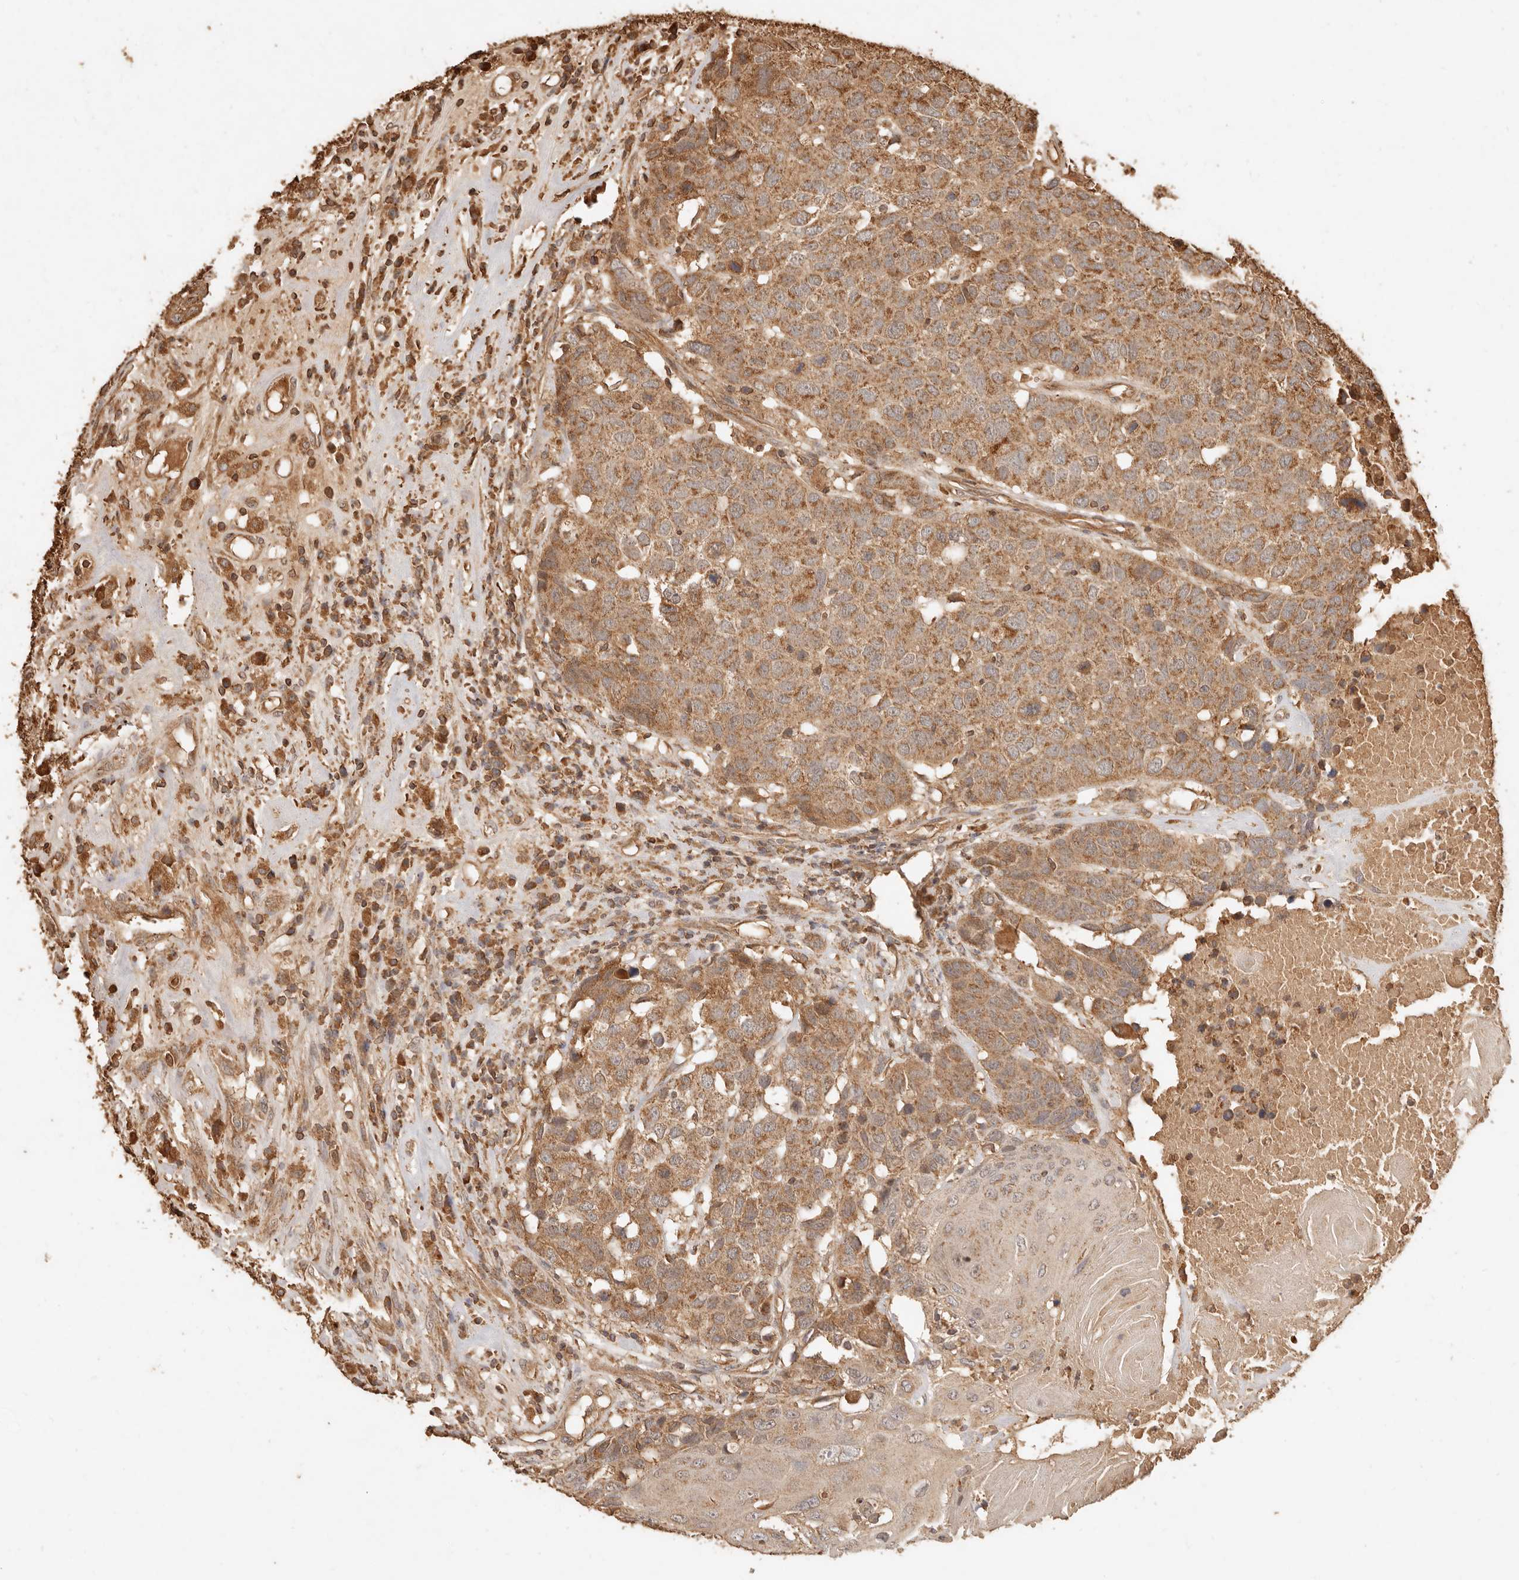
{"staining": {"intensity": "moderate", "quantity": ">75%", "location": "cytoplasmic/membranous"}, "tissue": "head and neck cancer", "cell_type": "Tumor cells", "image_type": "cancer", "snomed": [{"axis": "morphology", "description": "Squamous cell carcinoma, NOS"}, {"axis": "topography", "description": "Head-Neck"}], "caption": "The histopathology image demonstrates a brown stain indicating the presence of a protein in the cytoplasmic/membranous of tumor cells in squamous cell carcinoma (head and neck). (DAB IHC, brown staining for protein, blue staining for nuclei).", "gene": "FAM180B", "patient": {"sex": "male", "age": 66}}